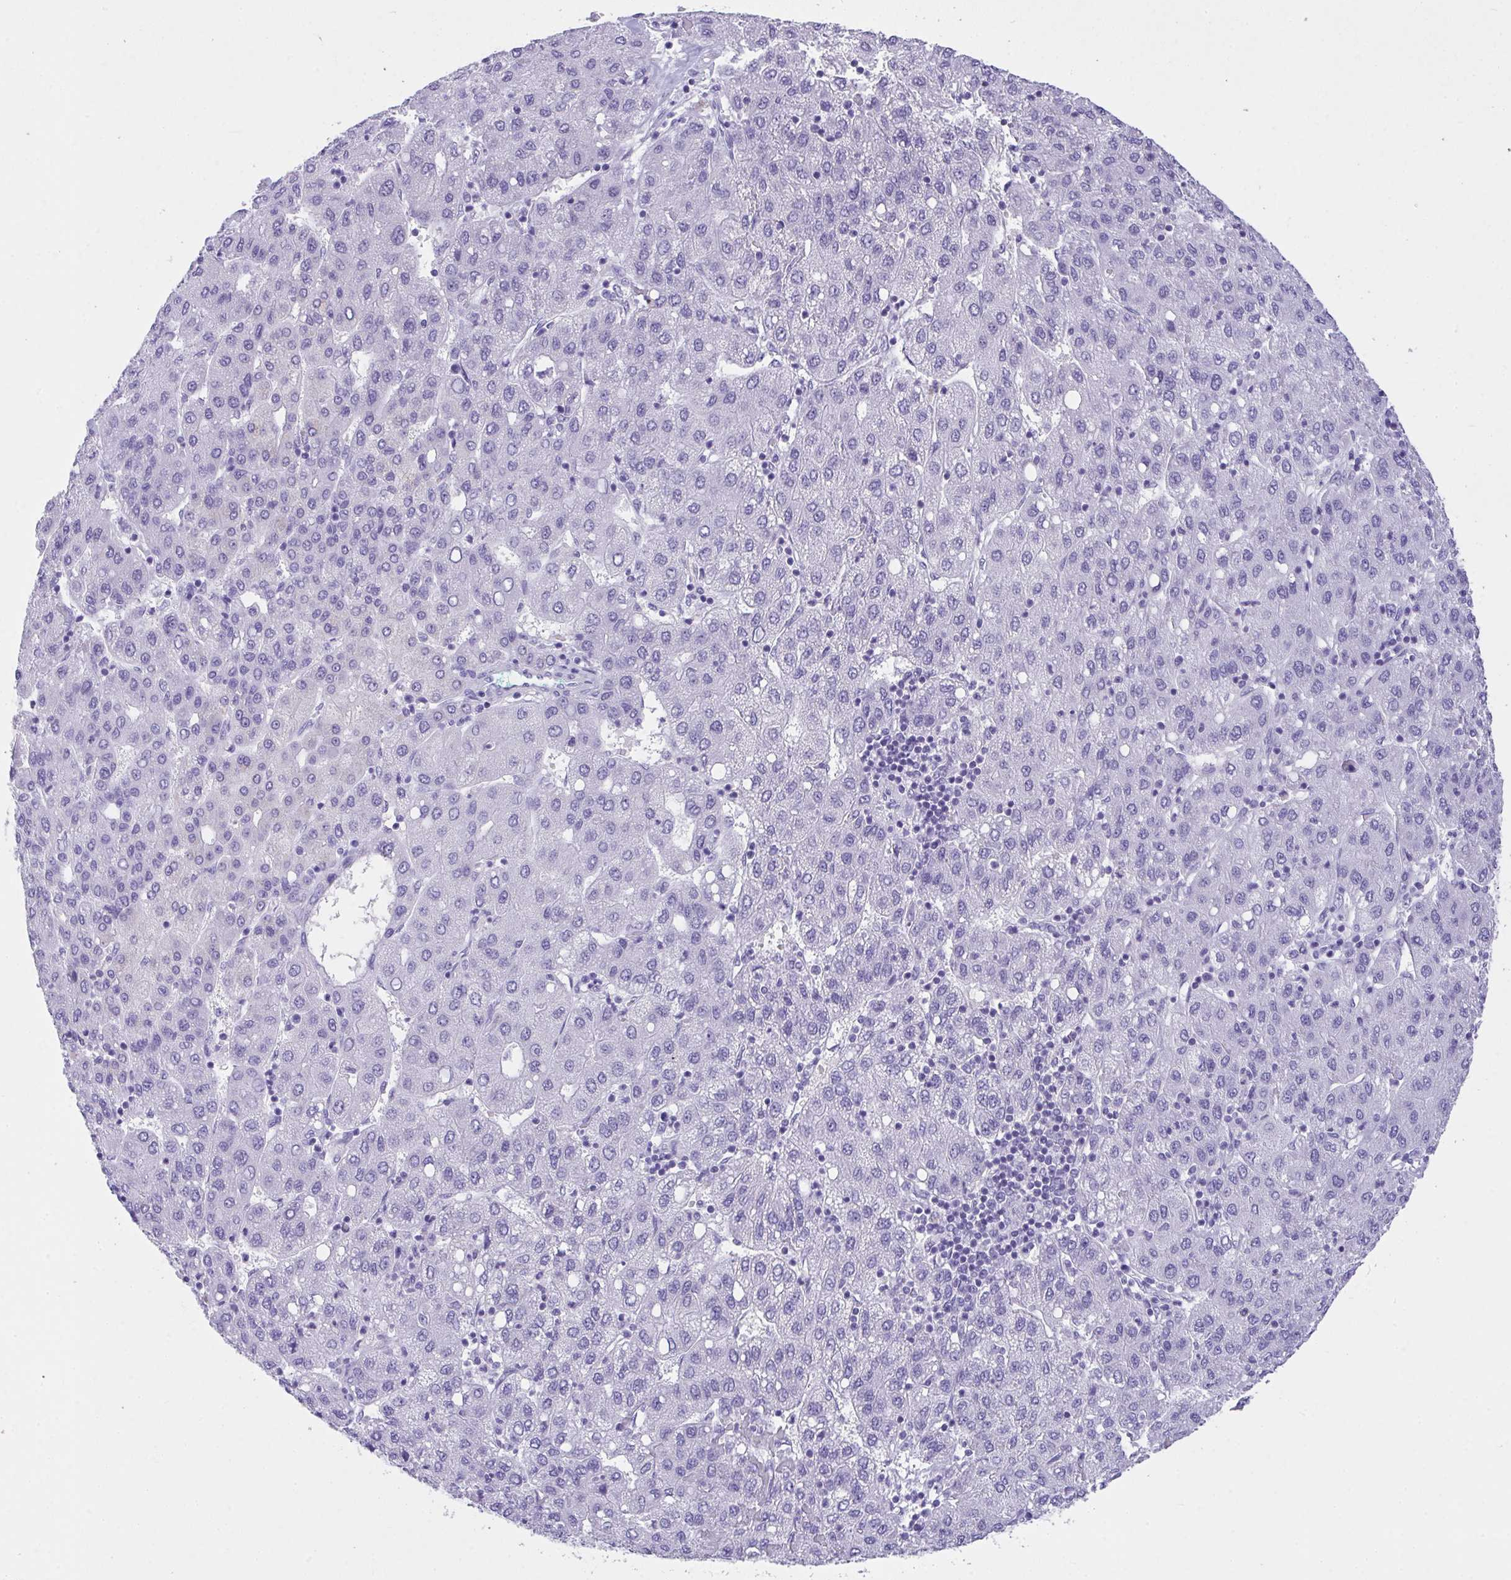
{"staining": {"intensity": "negative", "quantity": "none", "location": "none"}, "tissue": "liver cancer", "cell_type": "Tumor cells", "image_type": "cancer", "snomed": [{"axis": "morphology", "description": "Carcinoma, Hepatocellular, NOS"}, {"axis": "topography", "description": "Liver"}], "caption": "Tumor cells show no significant expression in liver cancer (hepatocellular carcinoma).", "gene": "AVIL", "patient": {"sex": "male", "age": 65}}